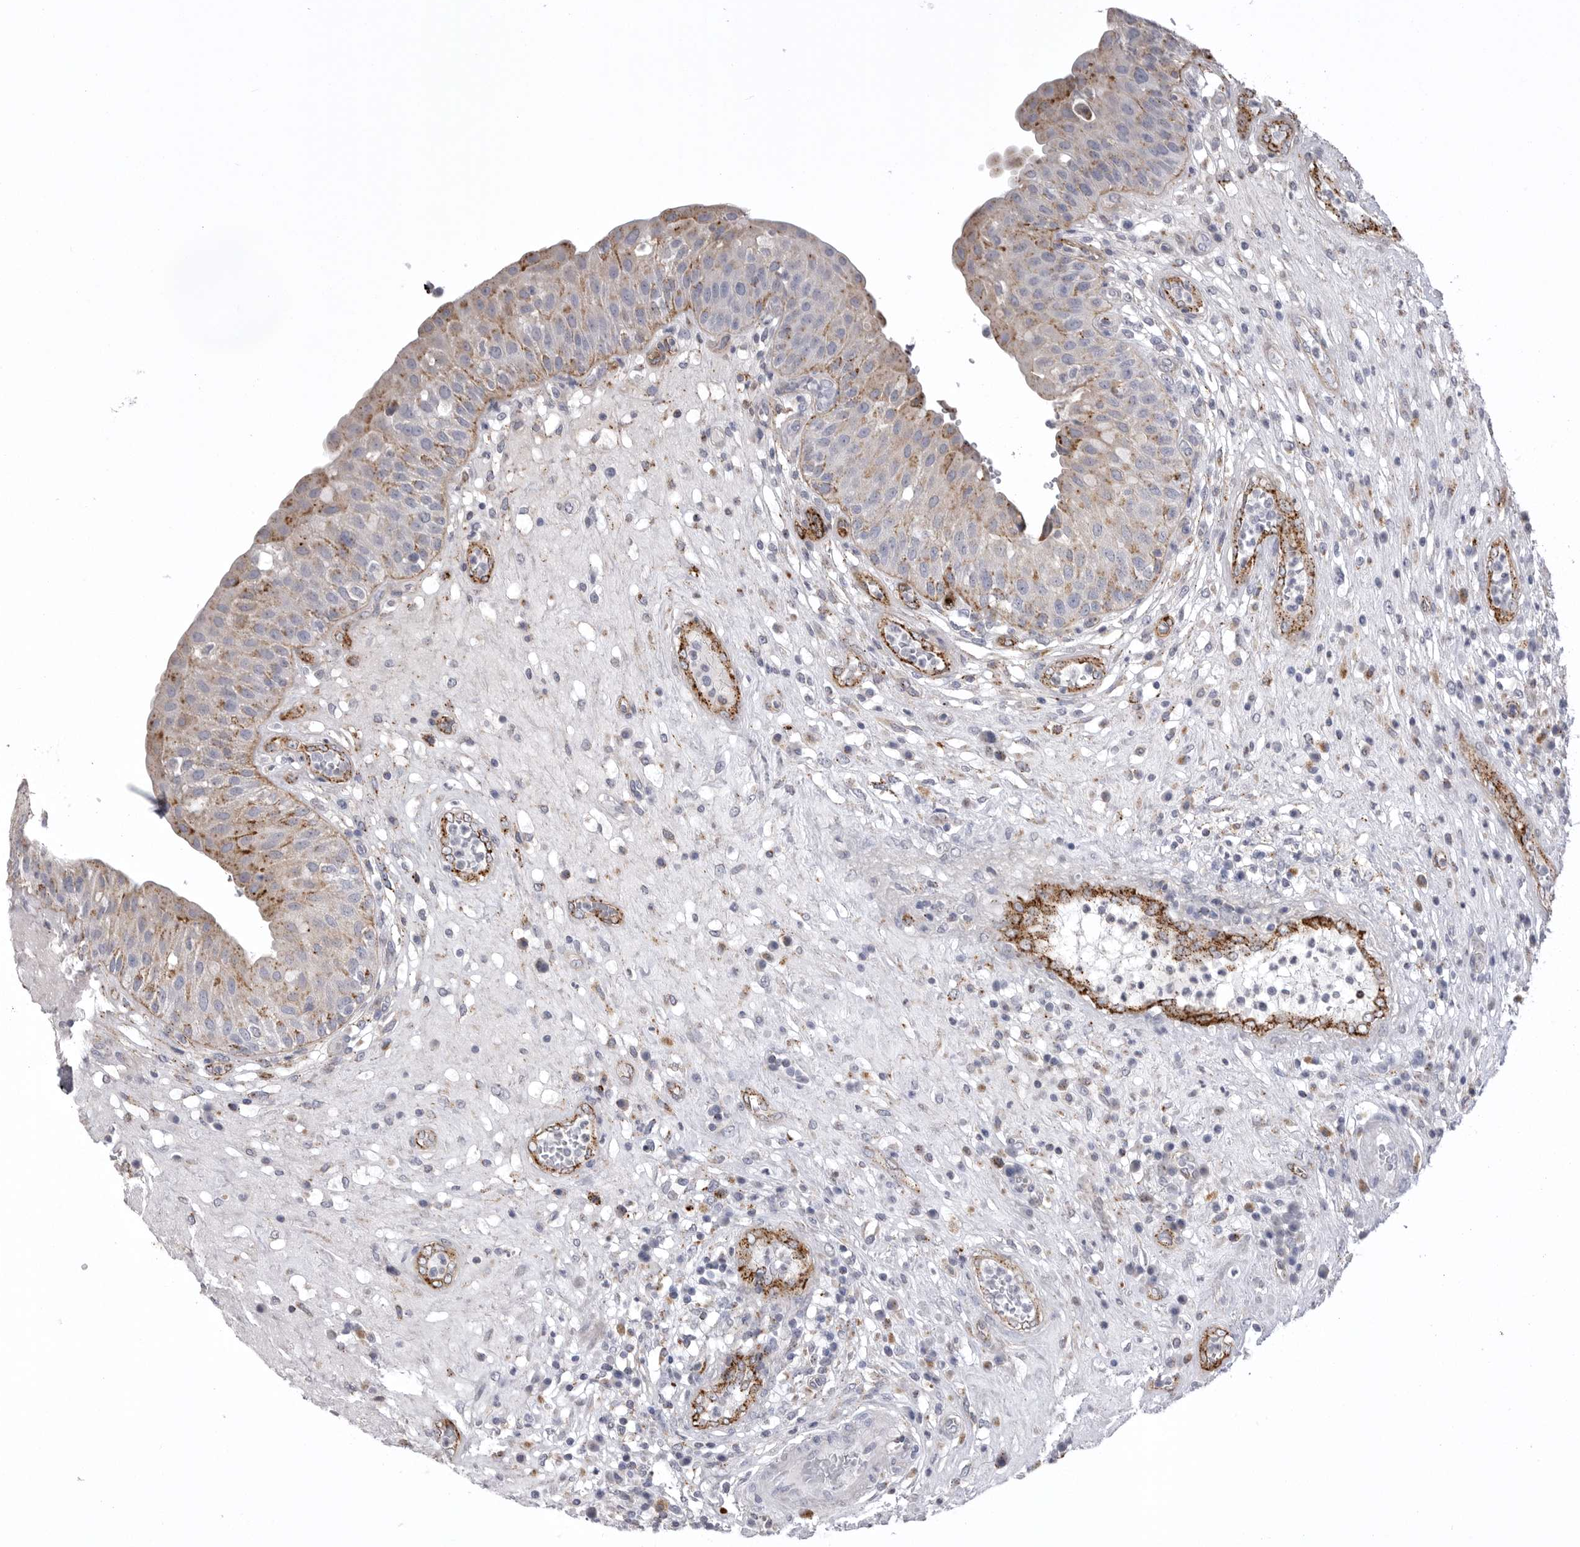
{"staining": {"intensity": "moderate", "quantity": "25%-75%", "location": "cytoplasmic/membranous"}, "tissue": "urinary bladder", "cell_type": "Urothelial cells", "image_type": "normal", "snomed": [{"axis": "morphology", "description": "Normal tissue, NOS"}, {"axis": "topography", "description": "Urinary bladder"}], "caption": "Immunohistochemical staining of benign human urinary bladder exhibits moderate cytoplasmic/membranous protein staining in about 25%-75% of urothelial cells.", "gene": "PSPN", "patient": {"sex": "female", "age": 62}}